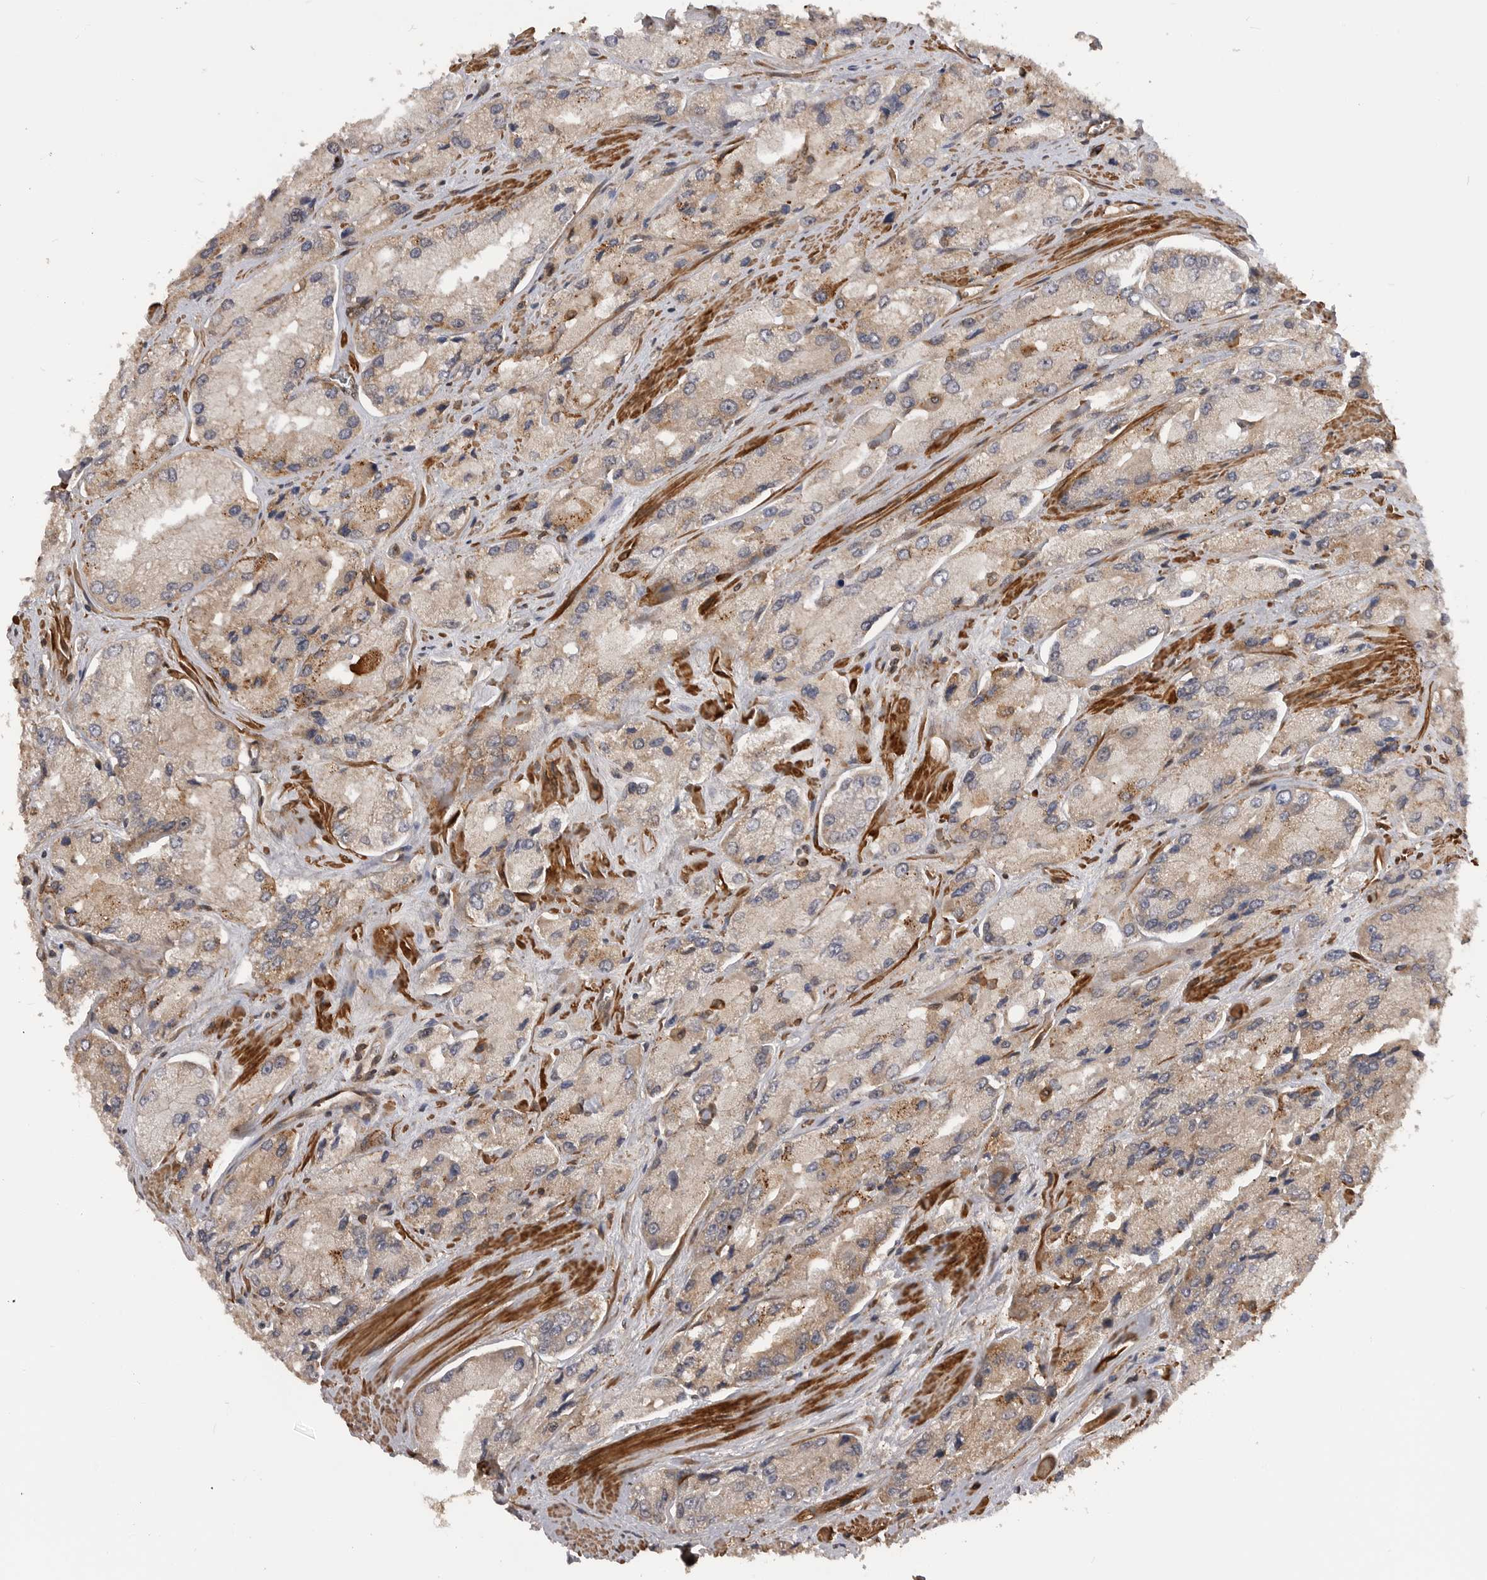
{"staining": {"intensity": "weak", "quantity": "<25%", "location": "cytoplasmic/membranous"}, "tissue": "prostate cancer", "cell_type": "Tumor cells", "image_type": "cancer", "snomed": [{"axis": "morphology", "description": "Adenocarcinoma, High grade"}, {"axis": "topography", "description": "Prostate"}], "caption": "Protein analysis of prostate cancer (adenocarcinoma (high-grade)) shows no significant expression in tumor cells.", "gene": "TRIM56", "patient": {"sex": "male", "age": 58}}